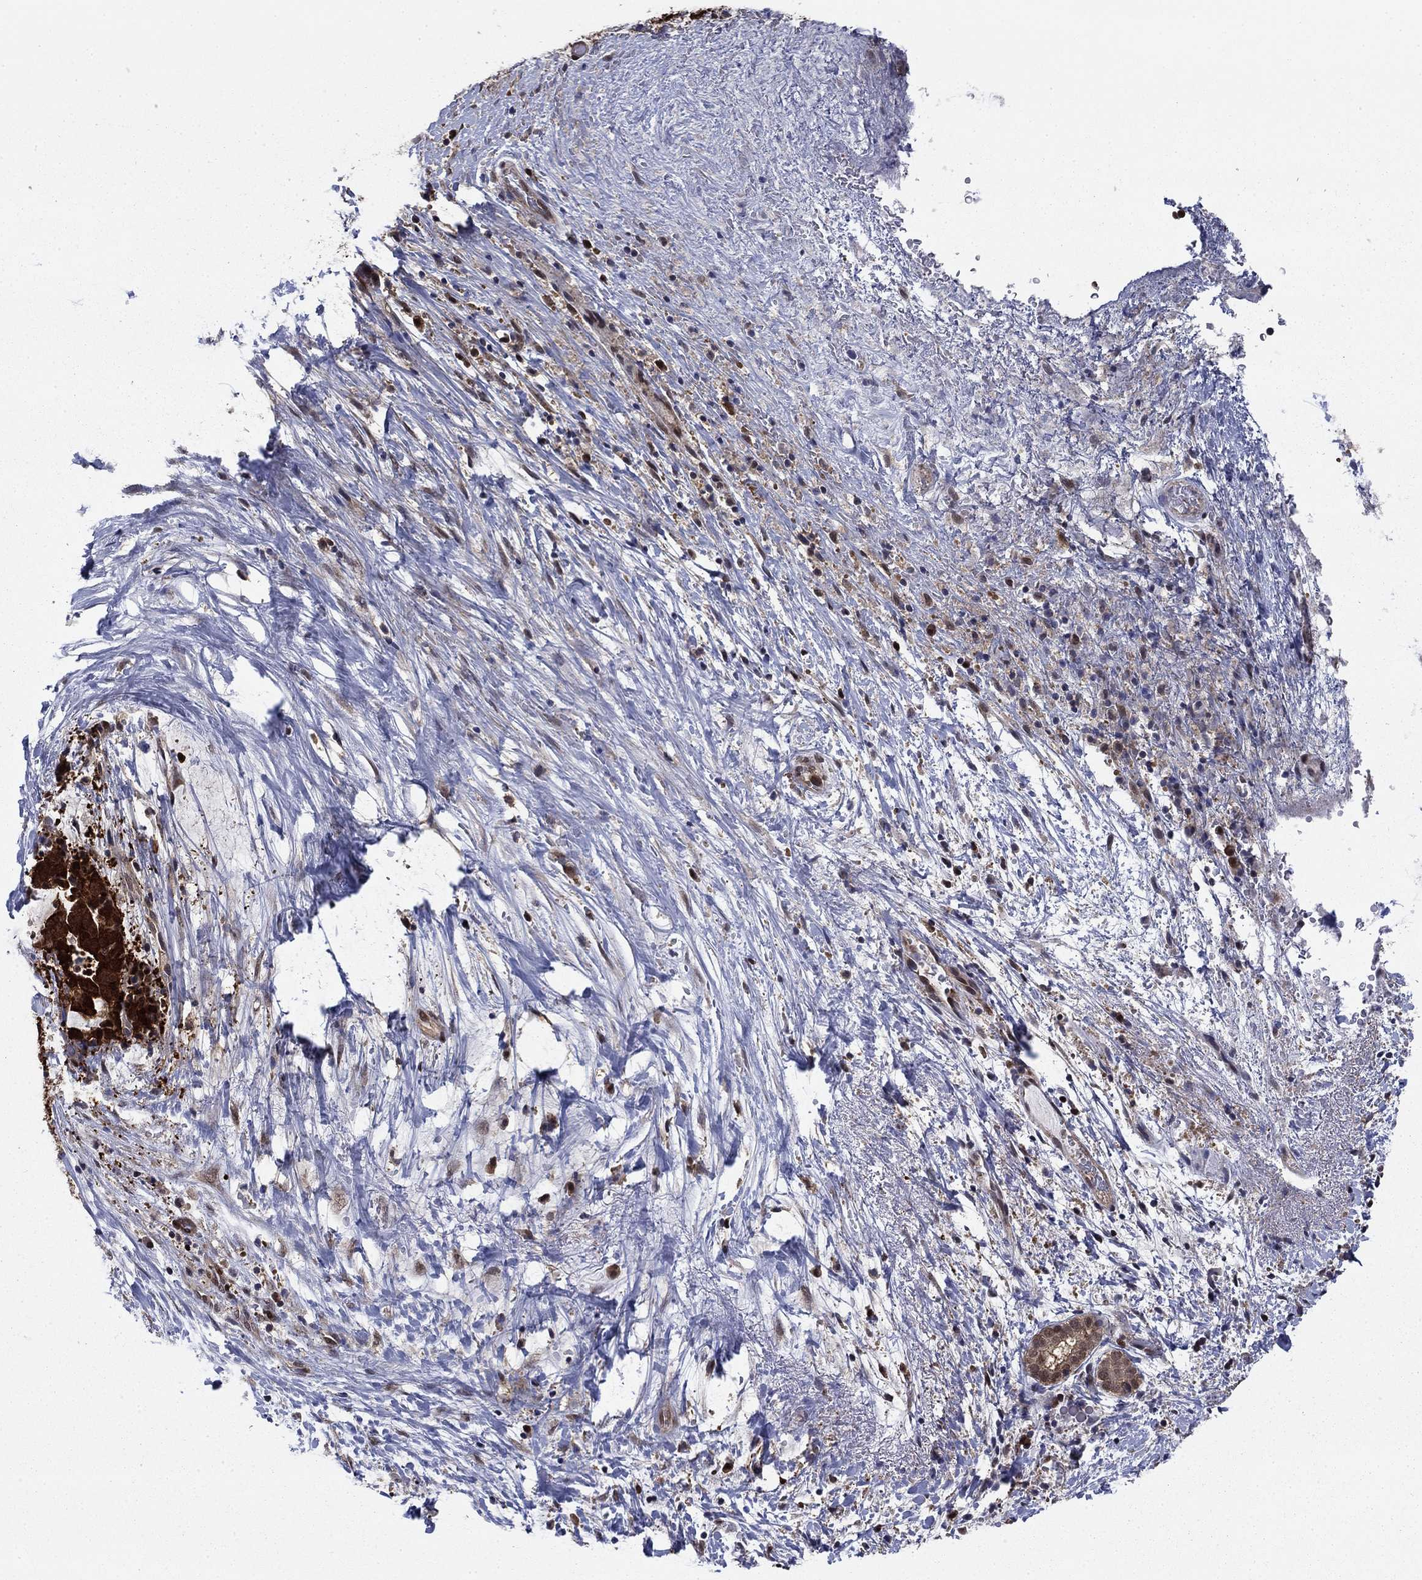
{"staining": {"intensity": "strong", "quantity": ">75%", "location": "cytoplasmic/membranous"}, "tissue": "liver cancer", "cell_type": "Tumor cells", "image_type": "cancer", "snomed": [{"axis": "morphology", "description": "Cholangiocarcinoma"}, {"axis": "topography", "description": "Liver"}], "caption": "This micrograph reveals immunohistochemistry staining of liver cancer (cholangiocarcinoma), with high strong cytoplasmic/membranous staining in about >75% of tumor cells.", "gene": "FKBP4", "patient": {"sex": "female", "age": 73}}